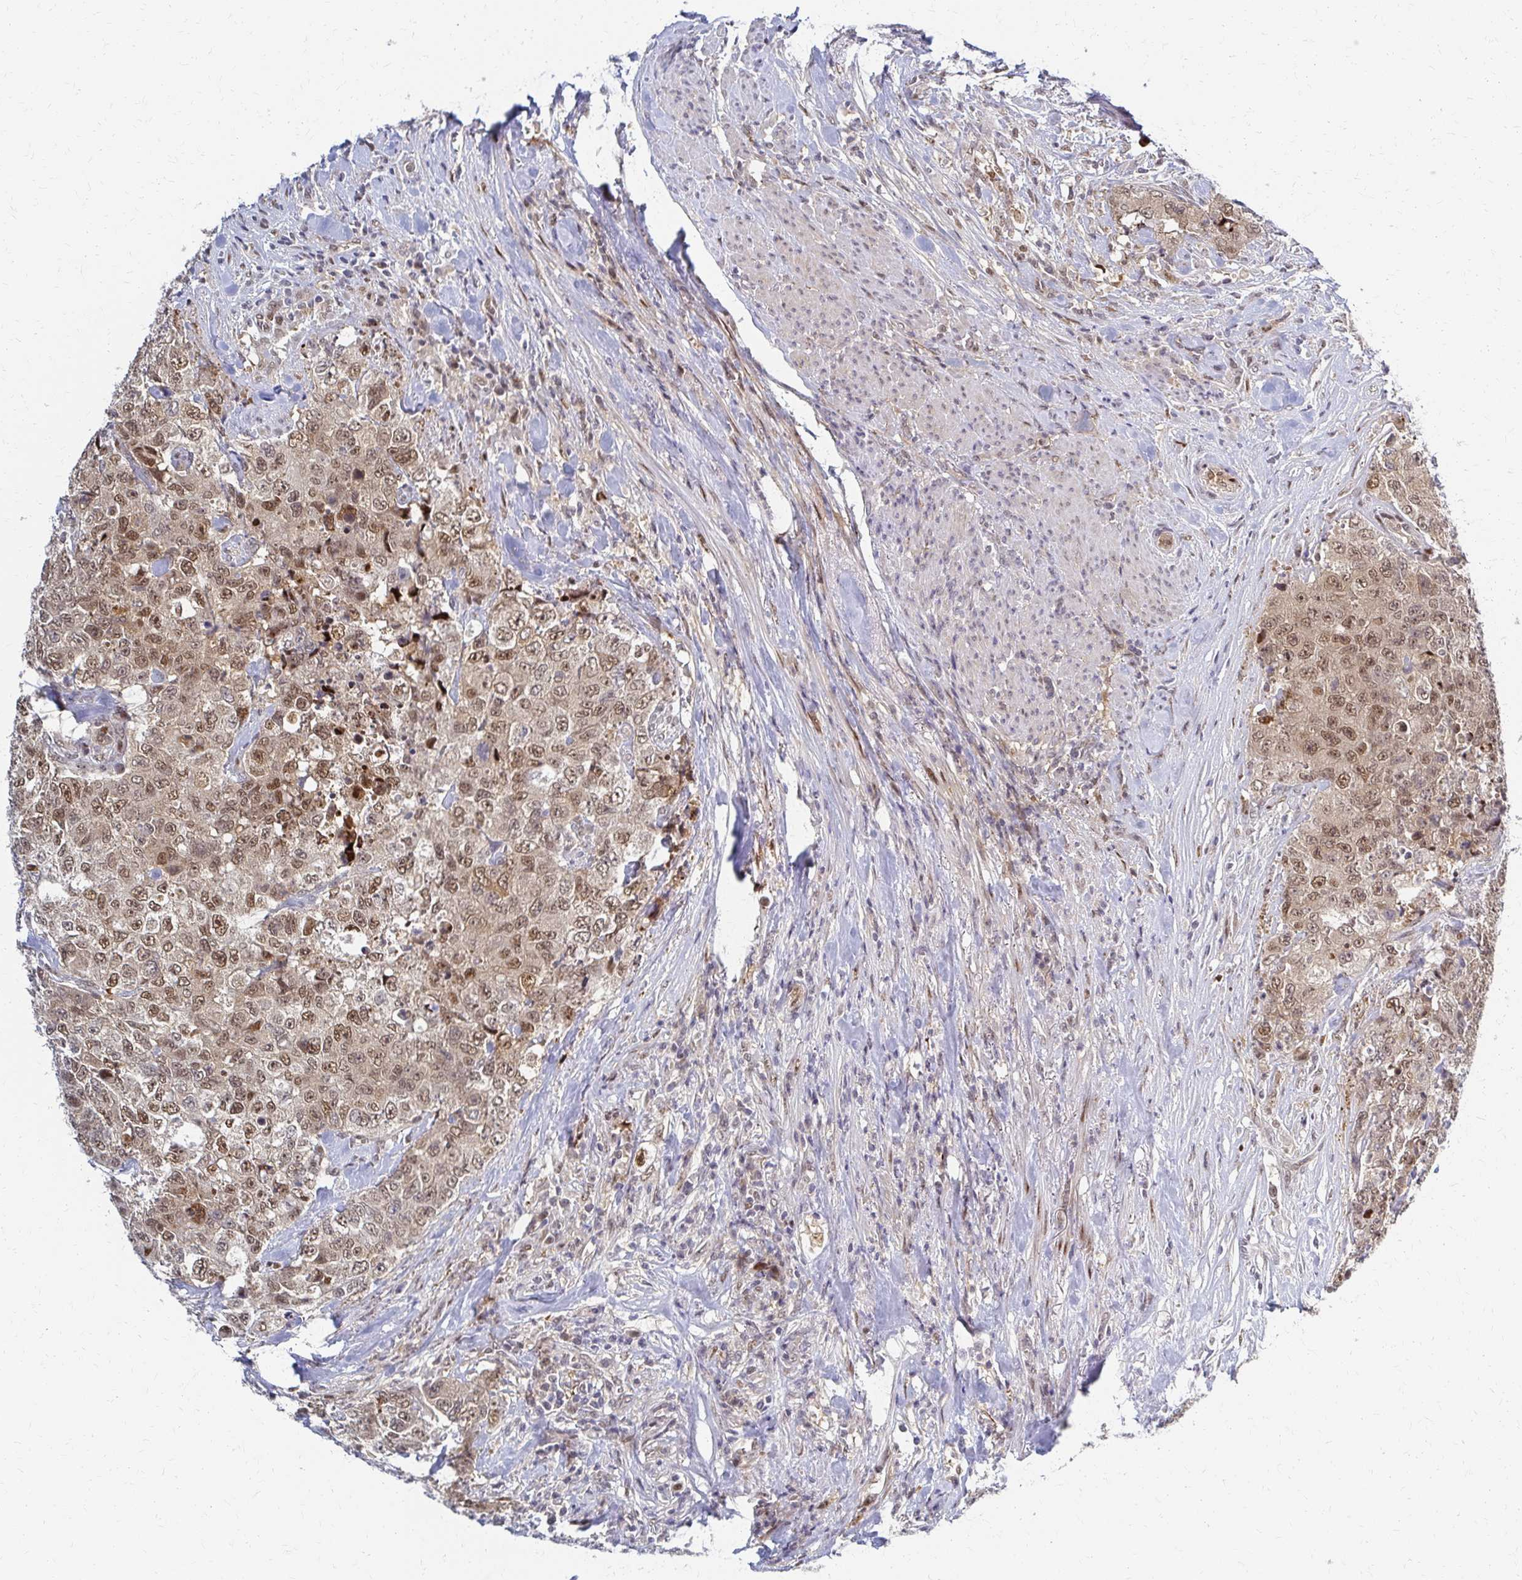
{"staining": {"intensity": "moderate", "quantity": ">75%", "location": "nuclear"}, "tissue": "urothelial cancer", "cell_type": "Tumor cells", "image_type": "cancer", "snomed": [{"axis": "morphology", "description": "Urothelial carcinoma, High grade"}, {"axis": "topography", "description": "Urinary bladder"}], "caption": "High-magnification brightfield microscopy of urothelial carcinoma (high-grade) stained with DAB (brown) and counterstained with hematoxylin (blue). tumor cells exhibit moderate nuclear positivity is identified in approximately>75% of cells.", "gene": "PSMD7", "patient": {"sex": "female", "age": 78}}